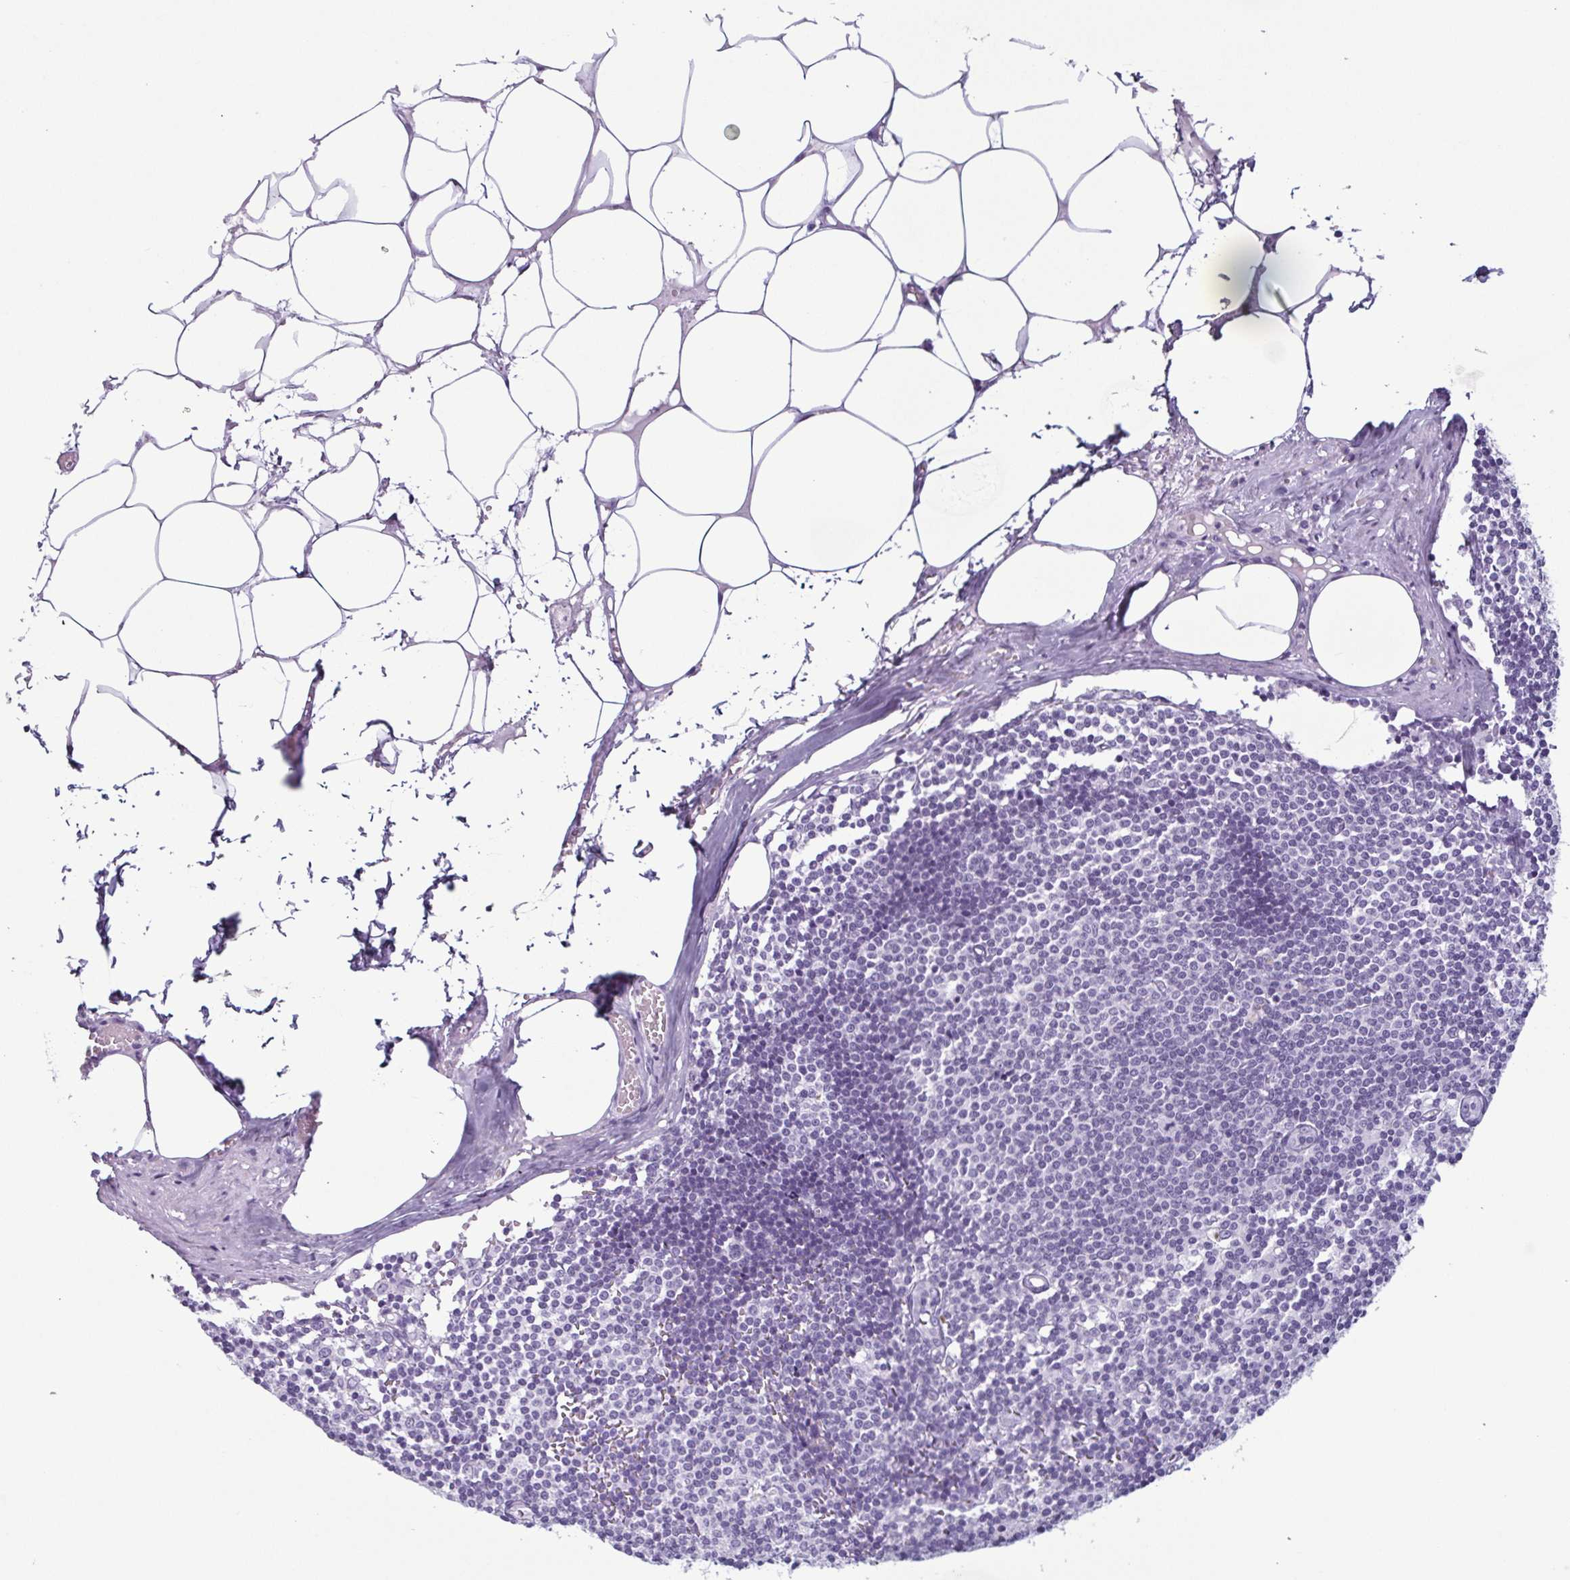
{"staining": {"intensity": "negative", "quantity": "none", "location": "none"}, "tissue": "lymph node", "cell_type": "Germinal center cells", "image_type": "normal", "snomed": [{"axis": "morphology", "description": "Normal tissue, NOS"}, {"axis": "topography", "description": "Lymph node"}], "caption": "The histopathology image exhibits no significant positivity in germinal center cells of lymph node. (Stains: DAB immunohistochemistry with hematoxylin counter stain, Microscopy: brightfield microscopy at high magnification).", "gene": "KRT10", "patient": {"sex": "female", "age": 69}}